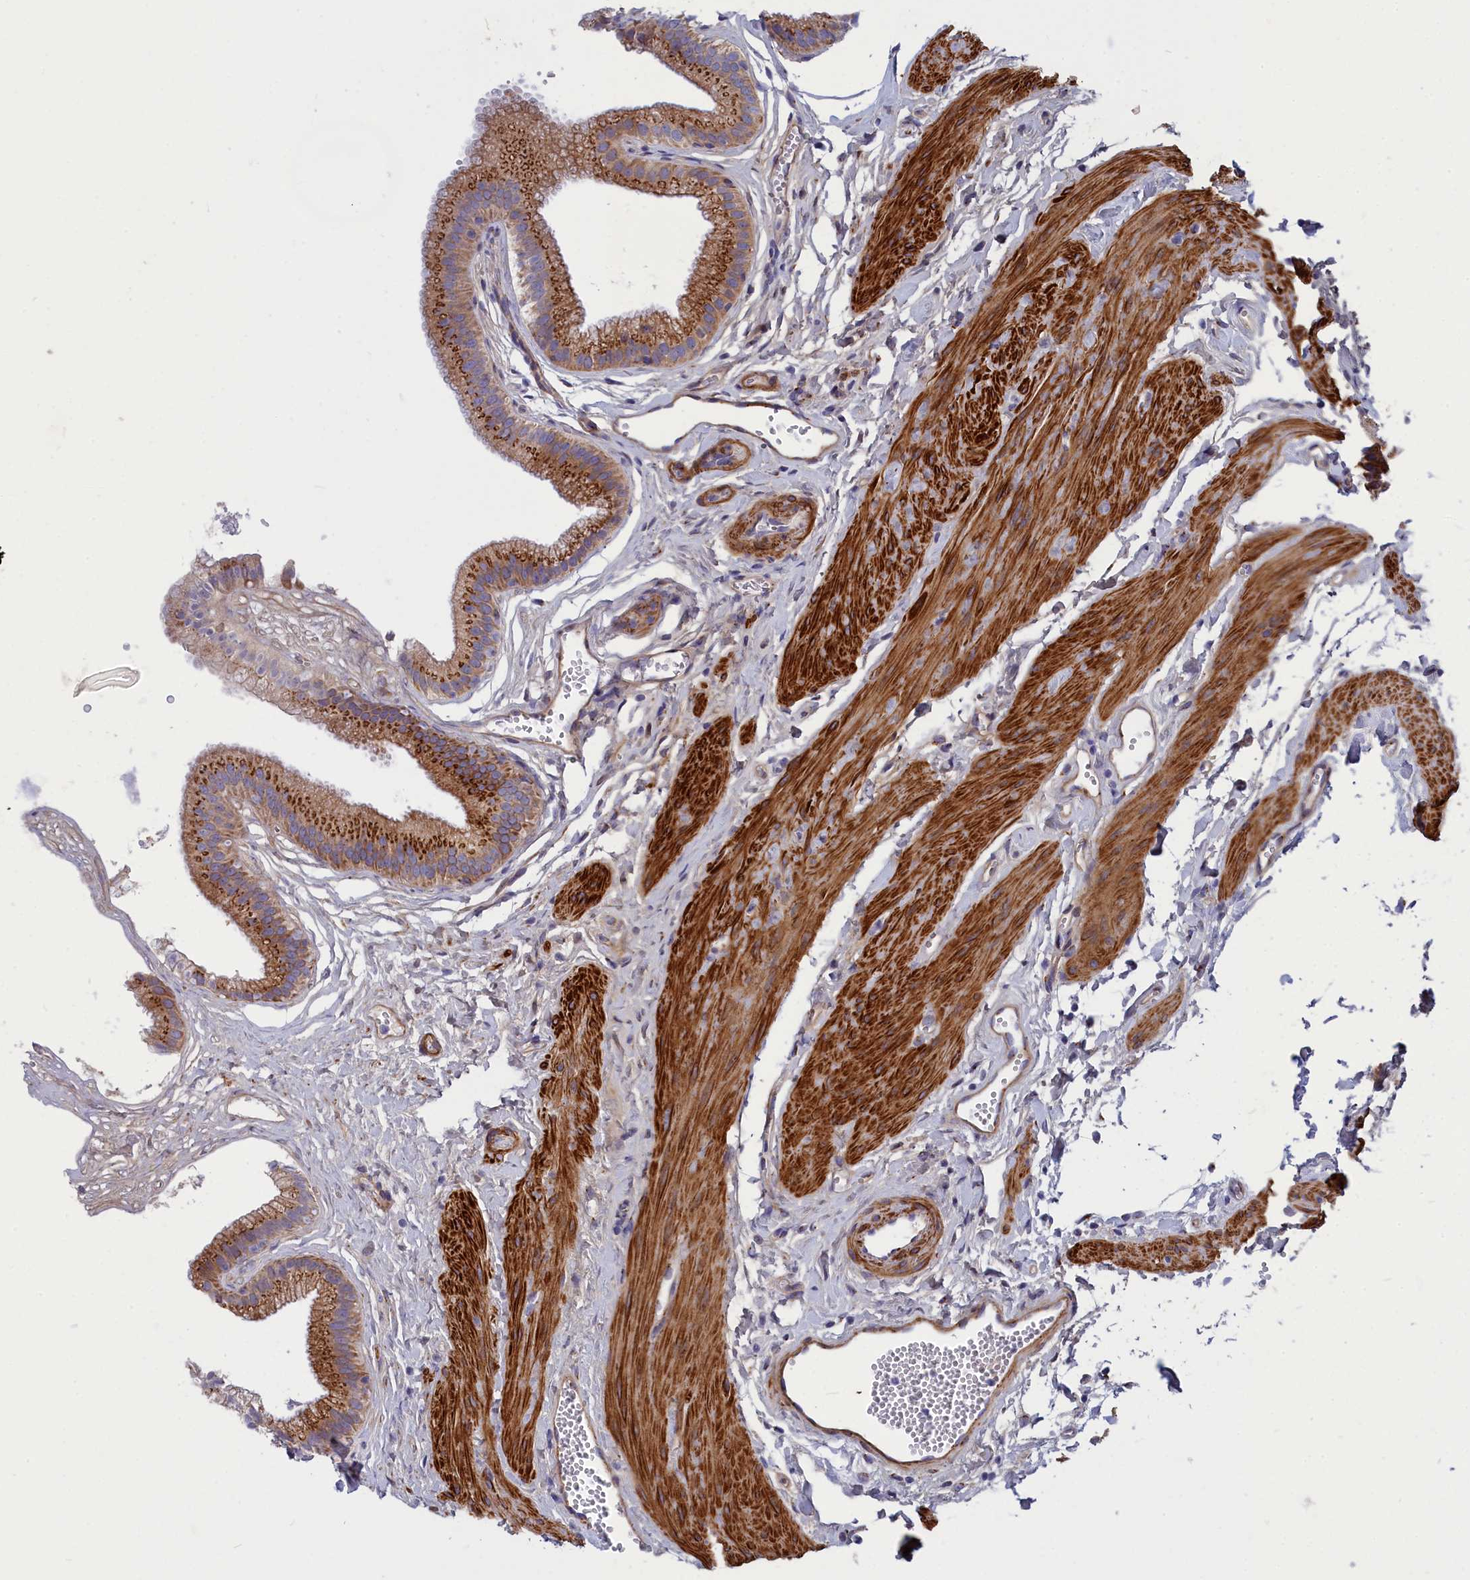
{"staining": {"intensity": "moderate", "quantity": ">75%", "location": "cytoplasmic/membranous"}, "tissue": "gallbladder", "cell_type": "Glandular cells", "image_type": "normal", "snomed": [{"axis": "morphology", "description": "Normal tissue, NOS"}, {"axis": "topography", "description": "Gallbladder"}], "caption": "Benign gallbladder displays moderate cytoplasmic/membranous expression in approximately >75% of glandular cells.", "gene": "TUBGCP4", "patient": {"sex": "female", "age": 54}}